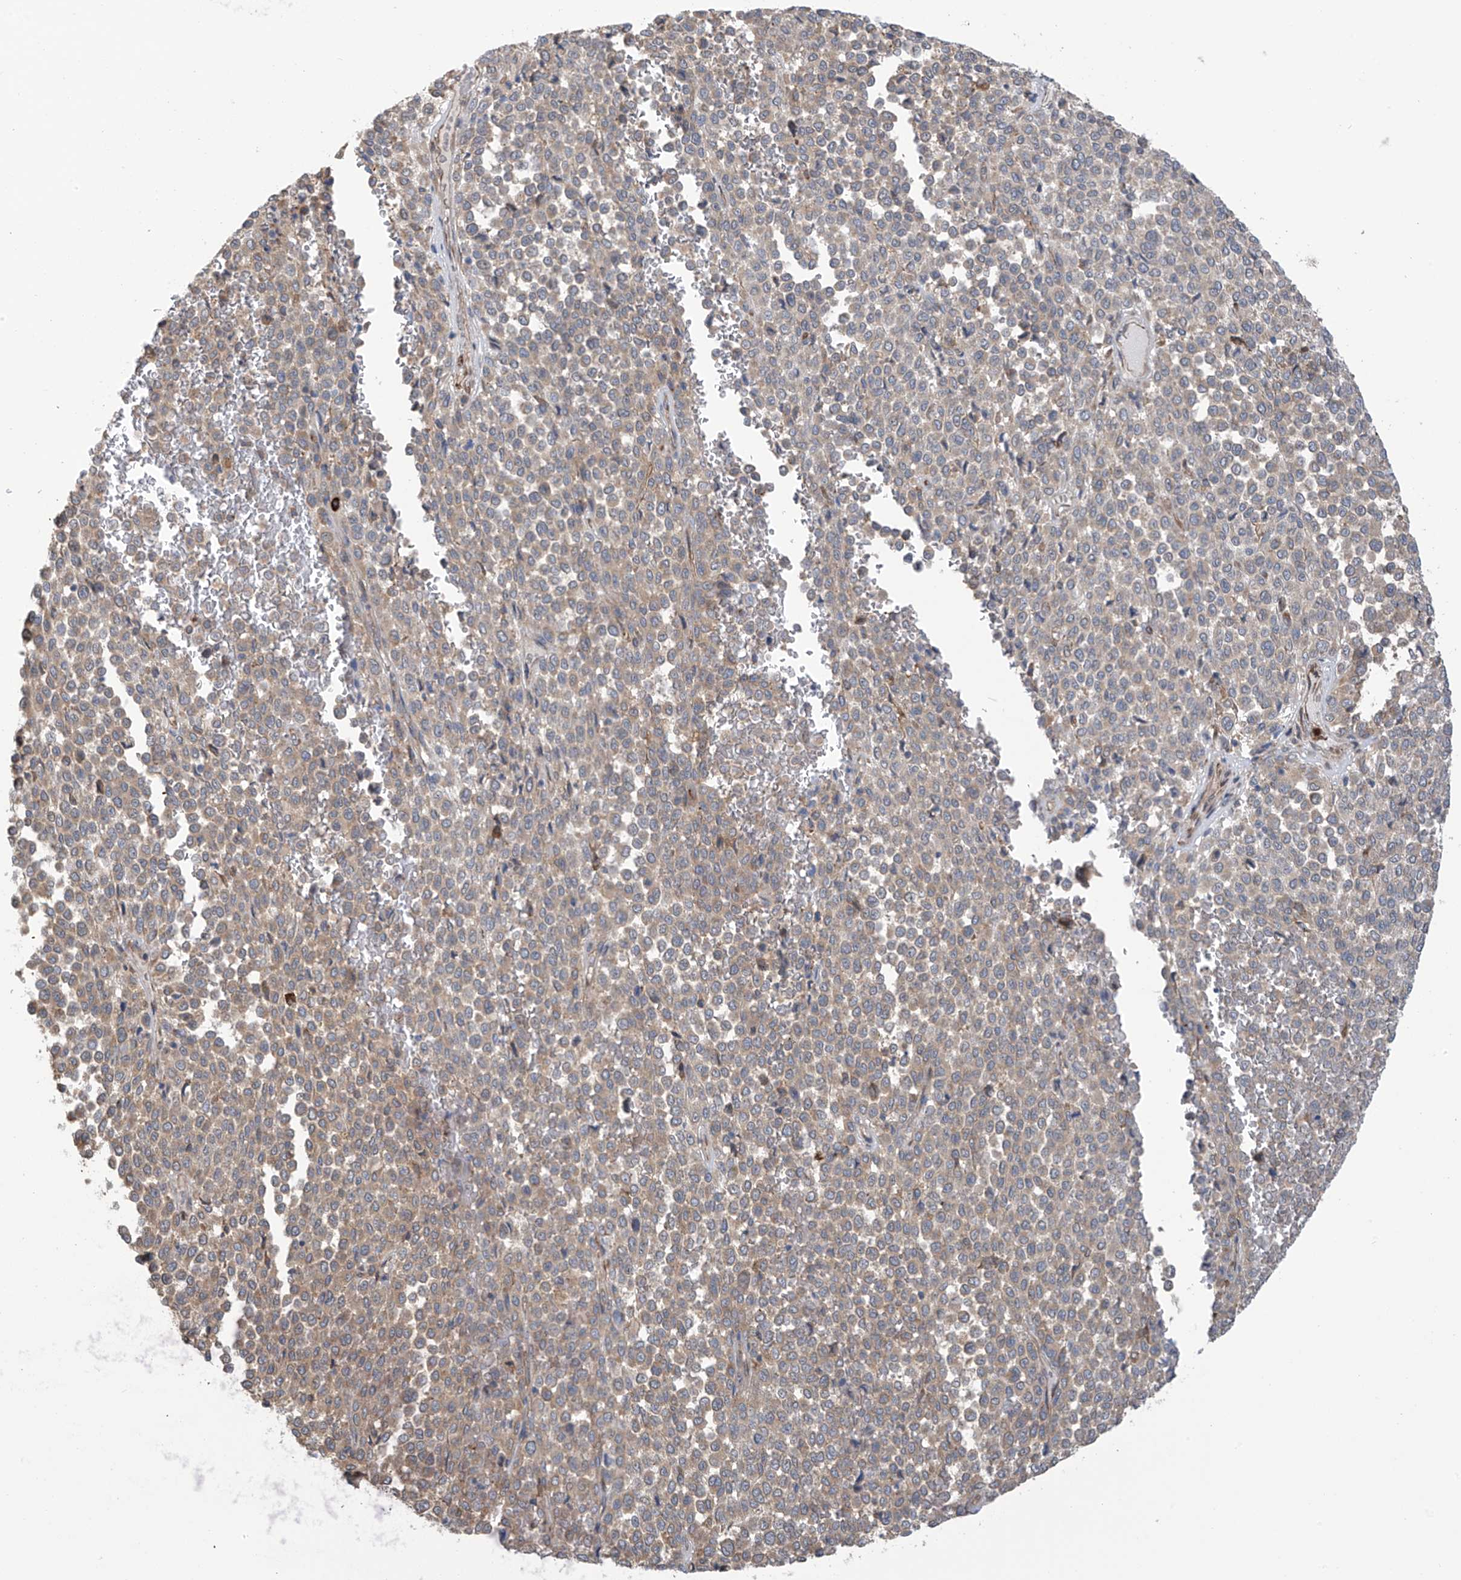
{"staining": {"intensity": "weak", "quantity": "25%-75%", "location": "cytoplasmic/membranous"}, "tissue": "melanoma", "cell_type": "Tumor cells", "image_type": "cancer", "snomed": [{"axis": "morphology", "description": "Malignant melanoma, Metastatic site"}, {"axis": "topography", "description": "Pancreas"}], "caption": "Brown immunohistochemical staining in melanoma demonstrates weak cytoplasmic/membranous staining in about 25%-75% of tumor cells. Immunohistochemistry stains the protein in brown and the nuclei are stained blue.", "gene": "KIAA1522", "patient": {"sex": "female", "age": 30}}